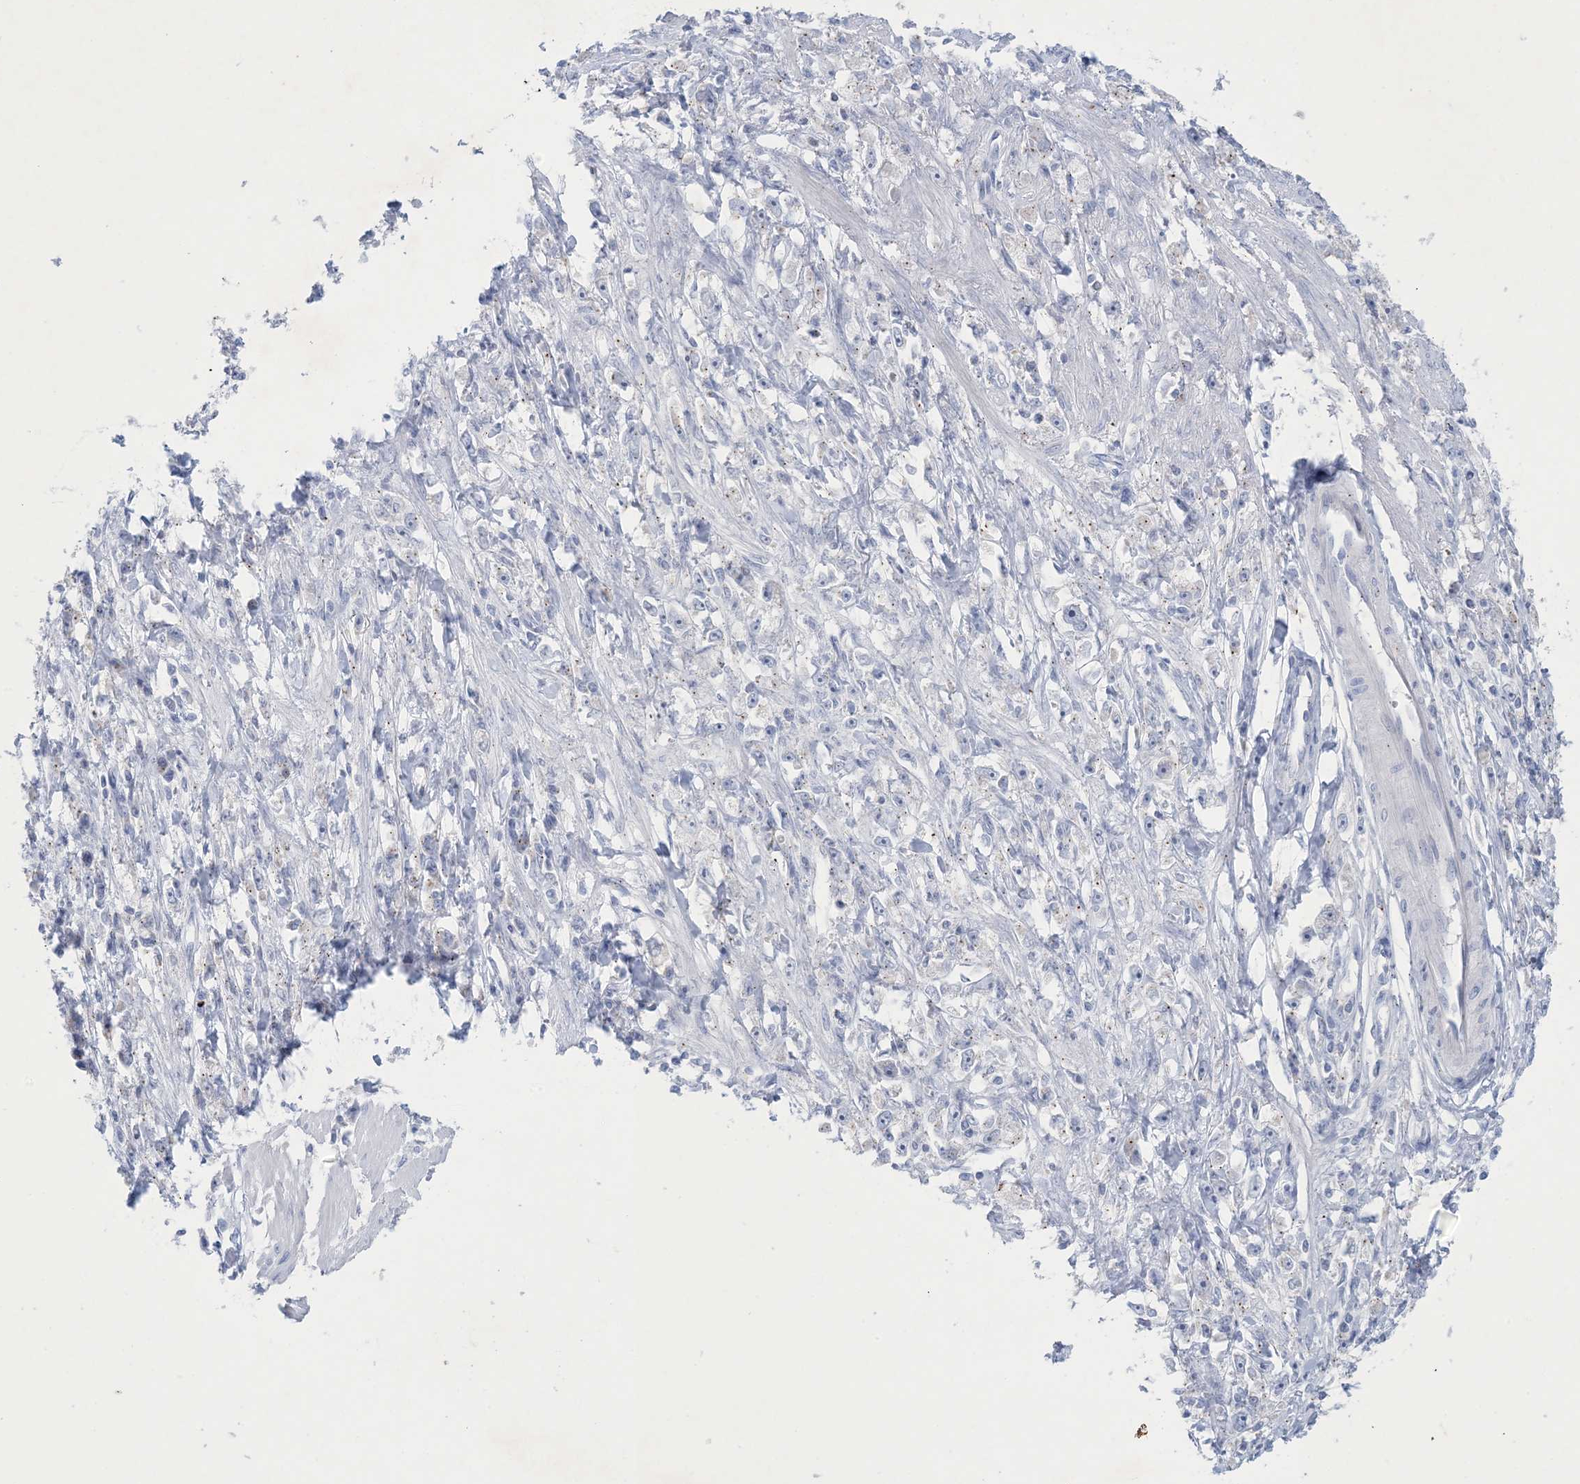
{"staining": {"intensity": "negative", "quantity": "none", "location": "none"}, "tissue": "stomach cancer", "cell_type": "Tumor cells", "image_type": "cancer", "snomed": [{"axis": "morphology", "description": "Adenocarcinoma, NOS"}, {"axis": "topography", "description": "Stomach"}], "caption": "High magnification brightfield microscopy of stomach cancer (adenocarcinoma) stained with DAB (3,3'-diaminobenzidine) (brown) and counterstained with hematoxylin (blue): tumor cells show no significant staining. (Stains: DAB (3,3'-diaminobenzidine) IHC with hematoxylin counter stain, Microscopy: brightfield microscopy at high magnification).", "gene": "GABRG1", "patient": {"sex": "female", "age": 59}}